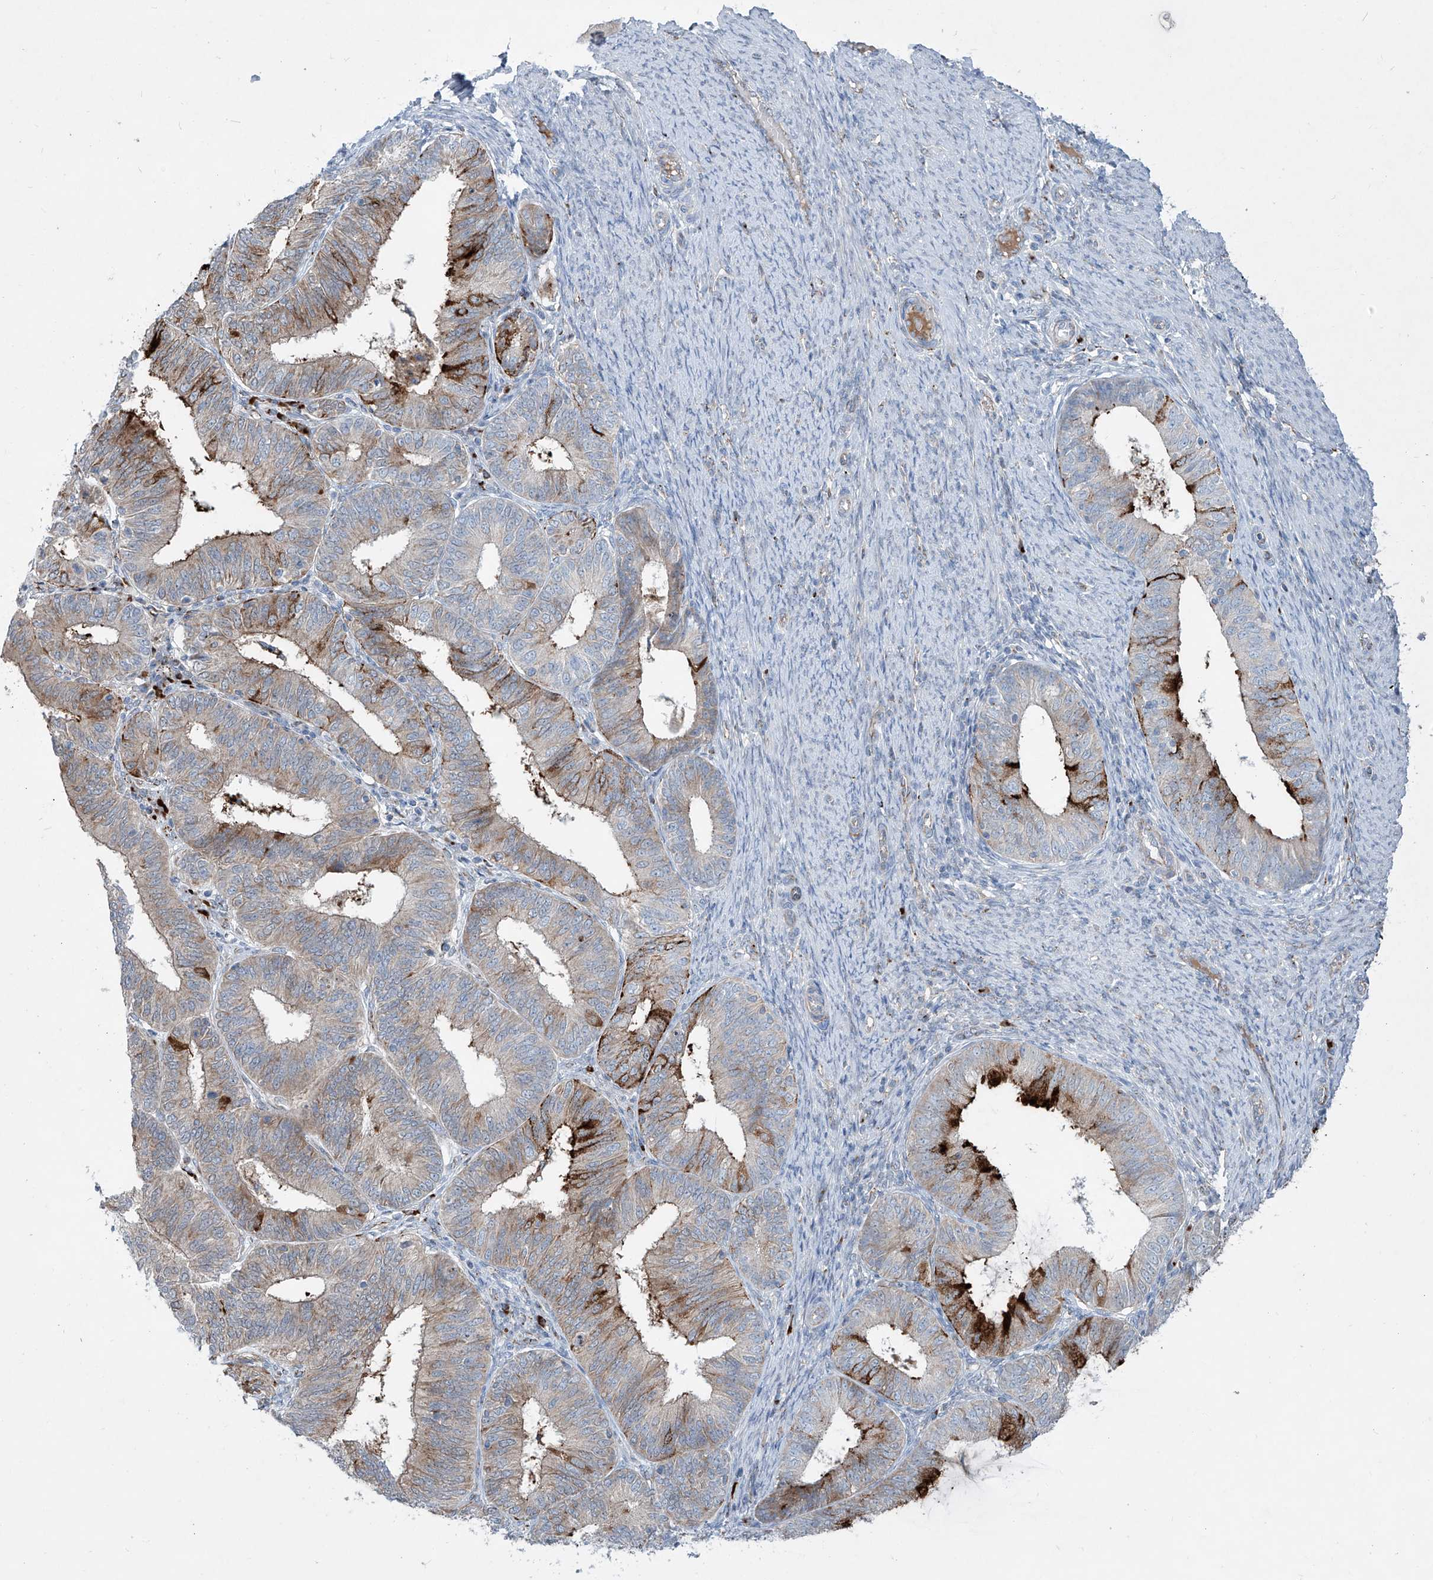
{"staining": {"intensity": "strong", "quantity": "<25%", "location": "cytoplasmic/membranous"}, "tissue": "endometrial cancer", "cell_type": "Tumor cells", "image_type": "cancer", "snomed": [{"axis": "morphology", "description": "Adenocarcinoma, NOS"}, {"axis": "topography", "description": "Endometrium"}], "caption": "IHC of endometrial adenocarcinoma displays medium levels of strong cytoplasmic/membranous positivity in about <25% of tumor cells.", "gene": "CDH5", "patient": {"sex": "female", "age": 51}}